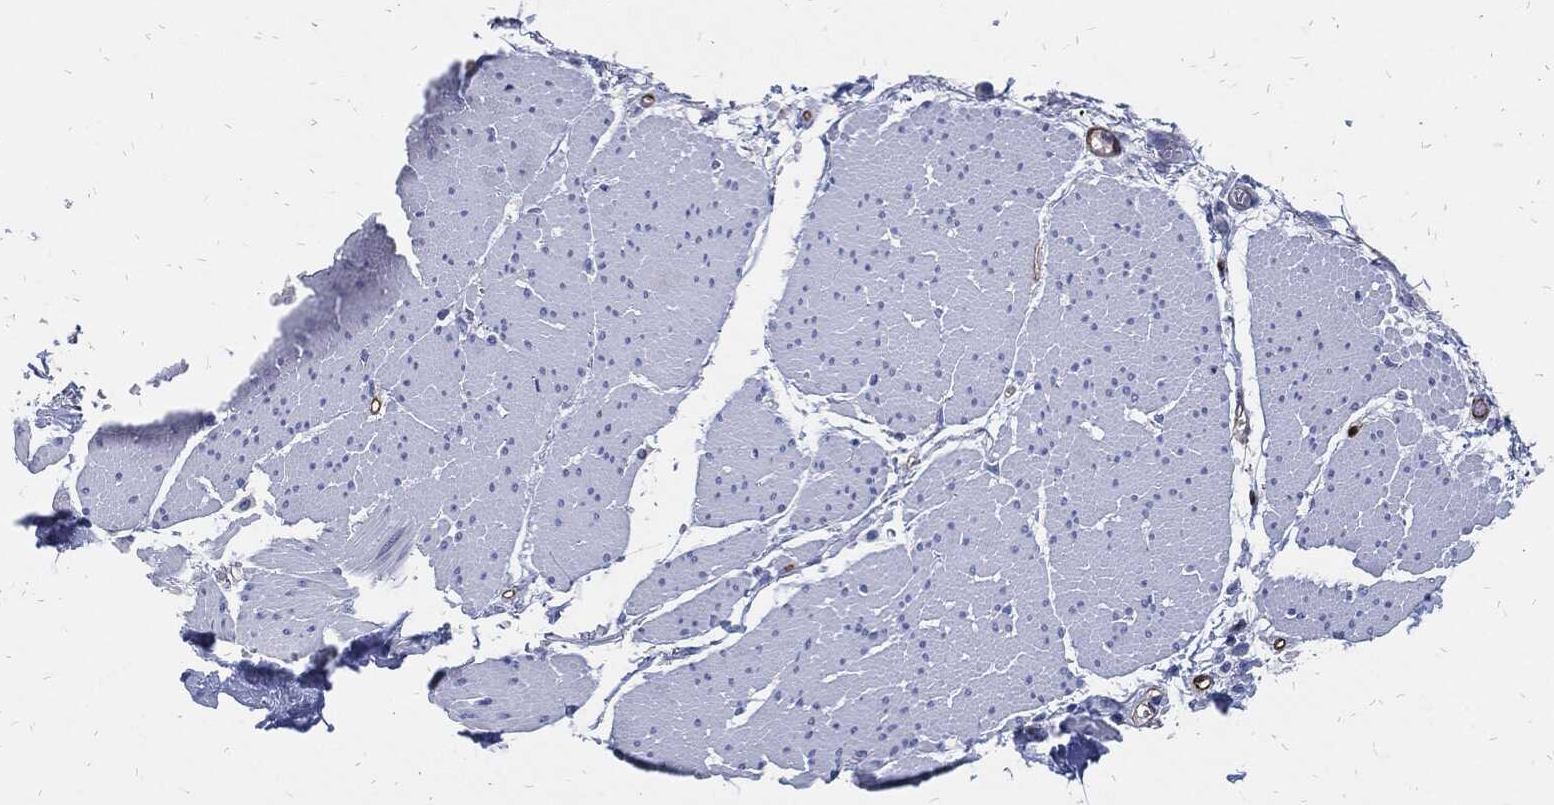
{"staining": {"intensity": "negative", "quantity": "none", "location": "none"}, "tissue": "smooth muscle", "cell_type": "Smooth muscle cells", "image_type": "normal", "snomed": [{"axis": "morphology", "description": "Normal tissue, NOS"}, {"axis": "topography", "description": "Smooth muscle"}, {"axis": "topography", "description": "Anal"}], "caption": "This is an immunohistochemistry image of normal human smooth muscle. There is no expression in smooth muscle cells.", "gene": "FABP4", "patient": {"sex": "male", "age": 83}}